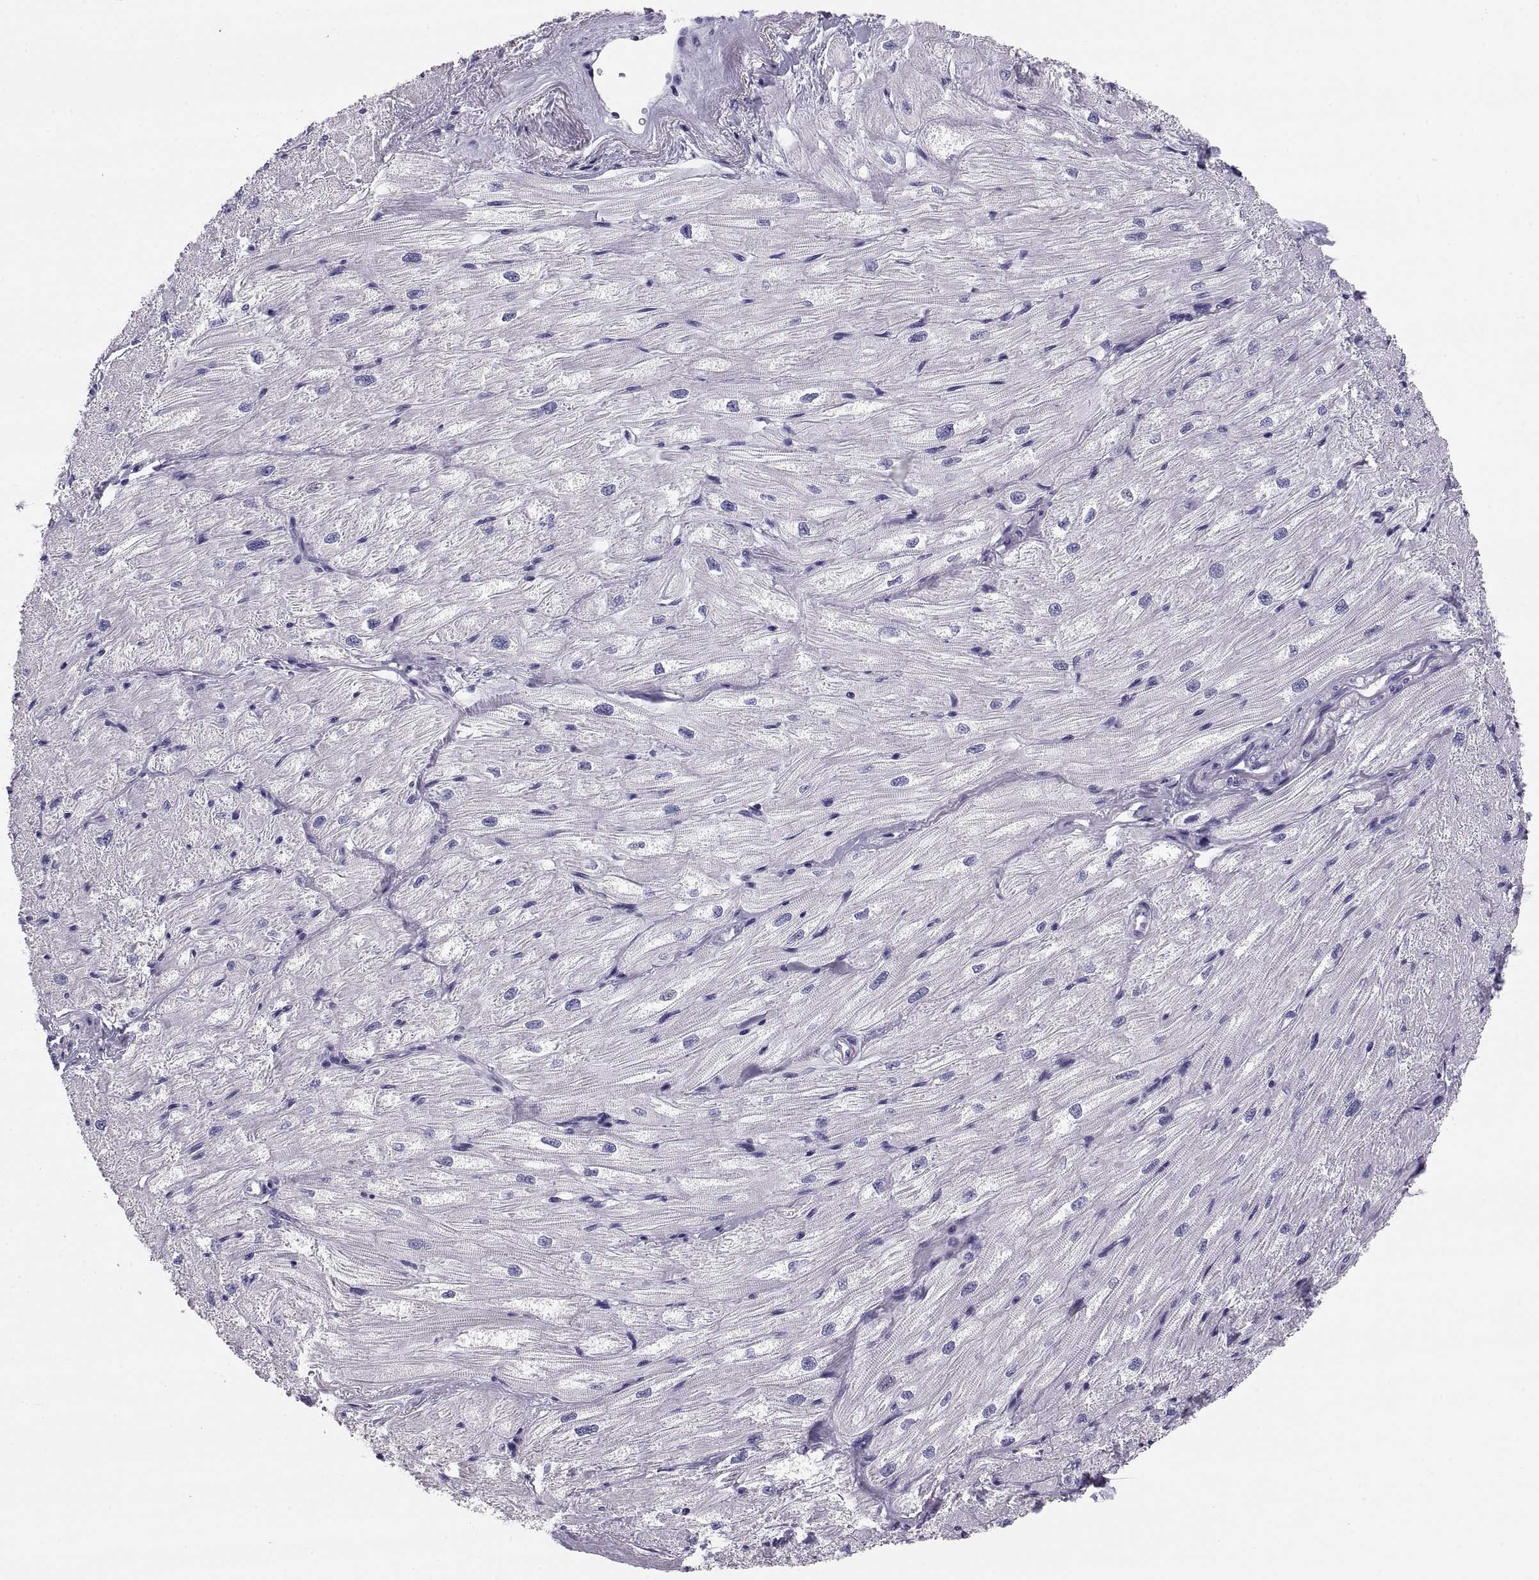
{"staining": {"intensity": "negative", "quantity": "none", "location": "none"}, "tissue": "heart muscle", "cell_type": "Cardiomyocytes", "image_type": "normal", "snomed": [{"axis": "morphology", "description": "Normal tissue, NOS"}, {"axis": "topography", "description": "Heart"}], "caption": "High power microscopy photomicrograph of an immunohistochemistry photomicrograph of normal heart muscle, revealing no significant positivity in cardiomyocytes. (DAB immunohistochemistry (IHC), high magnification).", "gene": "PAX2", "patient": {"sex": "male", "age": 57}}